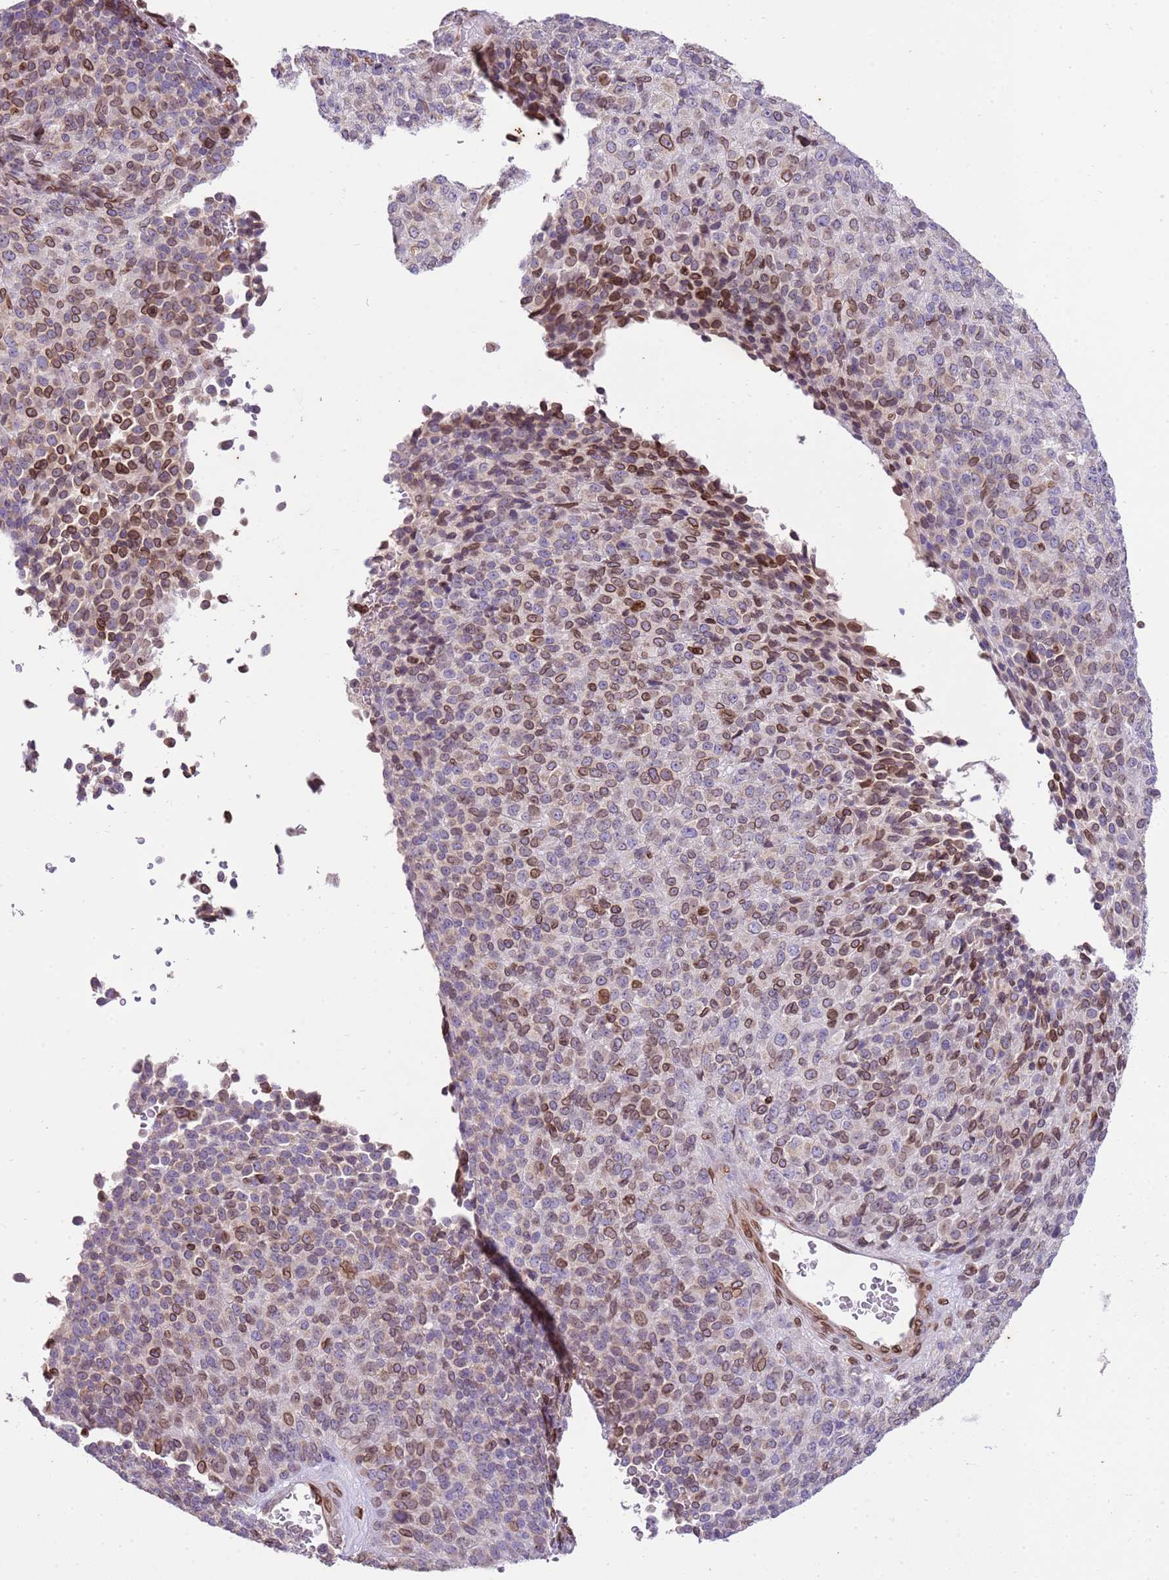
{"staining": {"intensity": "moderate", "quantity": ">75%", "location": "cytoplasmic/membranous,nuclear"}, "tissue": "melanoma", "cell_type": "Tumor cells", "image_type": "cancer", "snomed": [{"axis": "morphology", "description": "Malignant melanoma, Metastatic site"}, {"axis": "topography", "description": "Brain"}], "caption": "An IHC histopathology image of neoplastic tissue is shown. Protein staining in brown highlights moderate cytoplasmic/membranous and nuclear positivity in melanoma within tumor cells.", "gene": "TMEM47", "patient": {"sex": "female", "age": 56}}